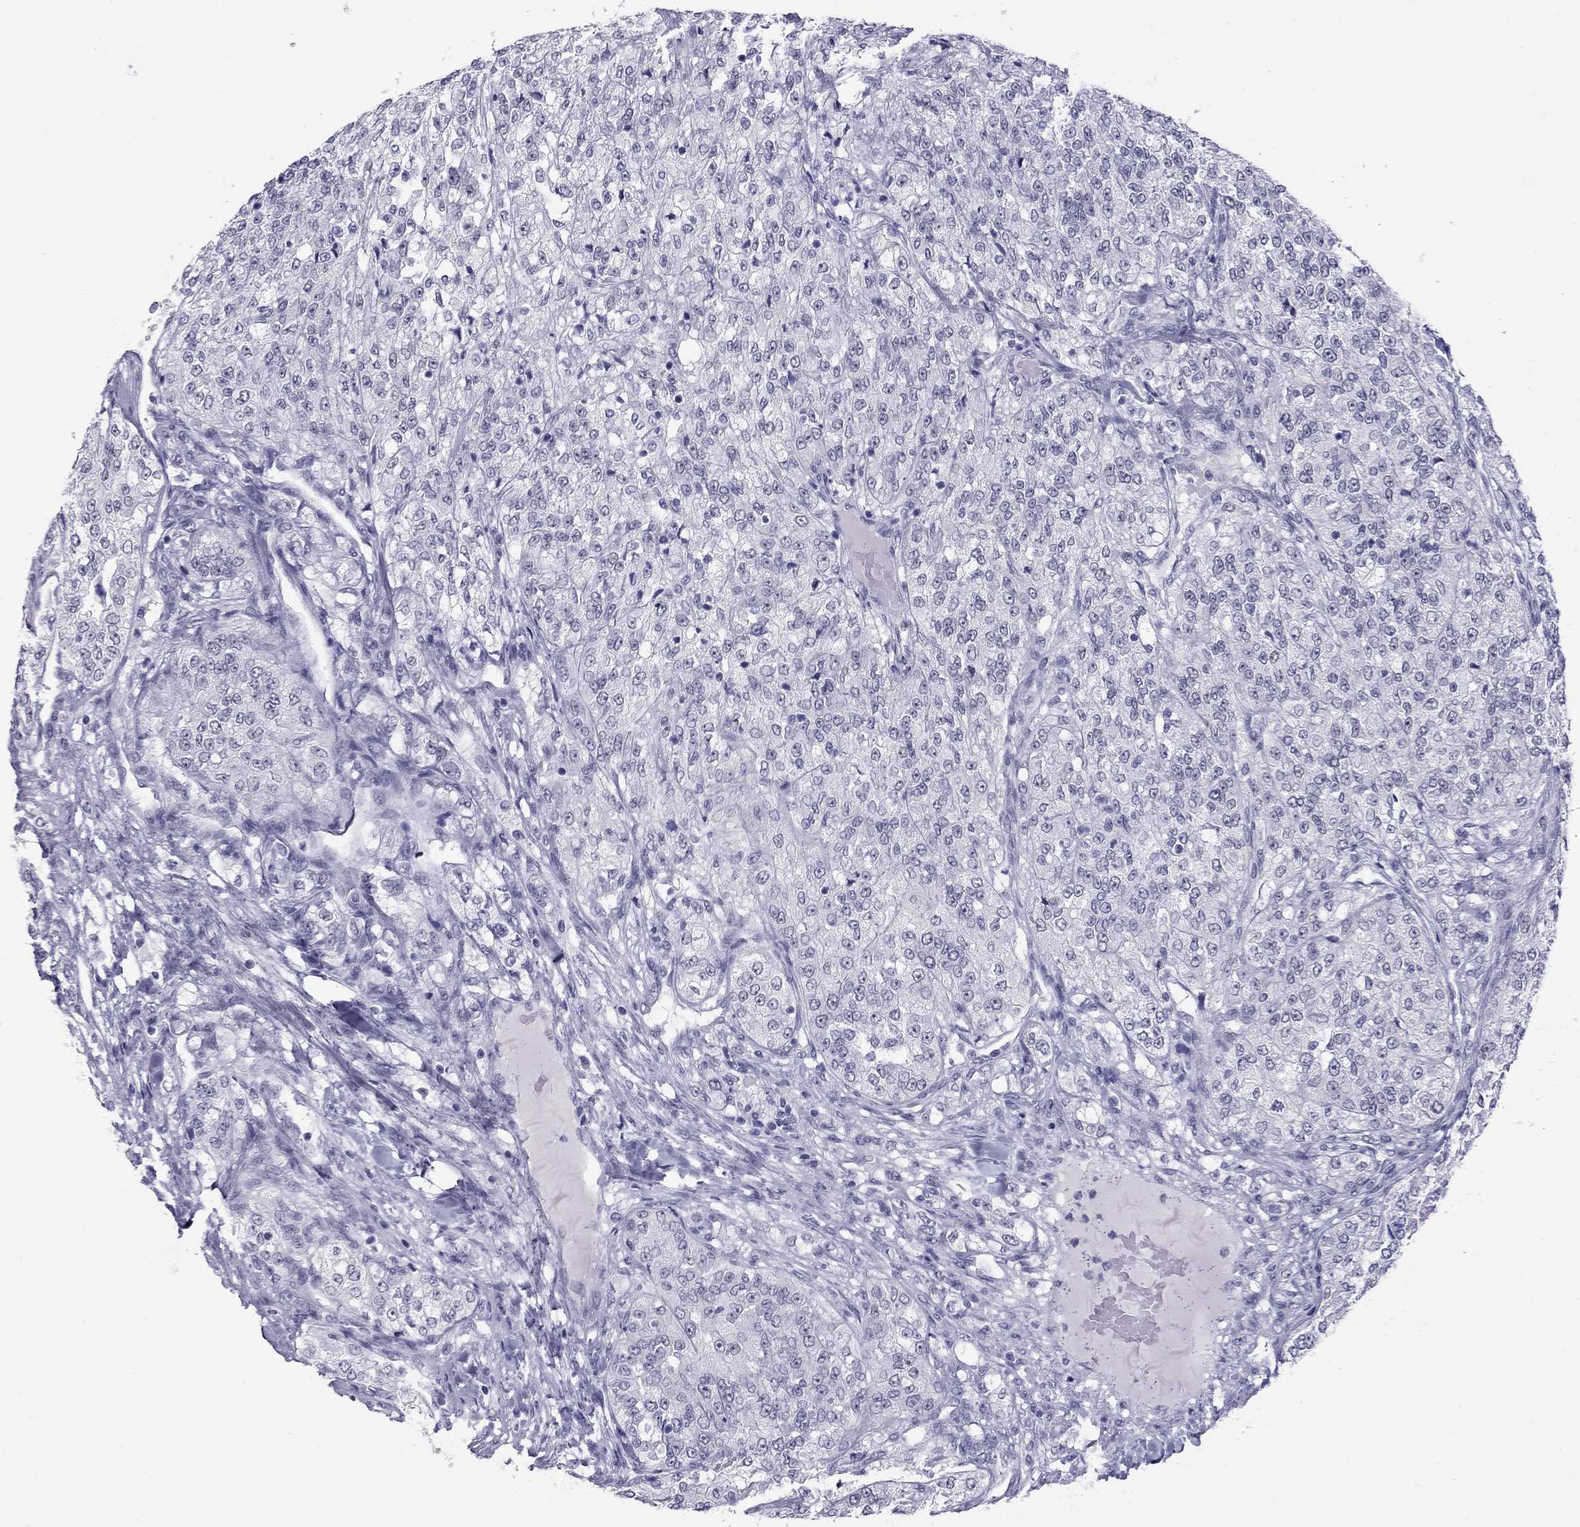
{"staining": {"intensity": "negative", "quantity": "none", "location": "none"}, "tissue": "renal cancer", "cell_type": "Tumor cells", "image_type": "cancer", "snomed": [{"axis": "morphology", "description": "Adenocarcinoma, NOS"}, {"axis": "topography", "description": "Kidney"}], "caption": "Human renal cancer stained for a protein using immunohistochemistry (IHC) reveals no positivity in tumor cells.", "gene": "CHRNB3", "patient": {"sex": "female", "age": 63}}